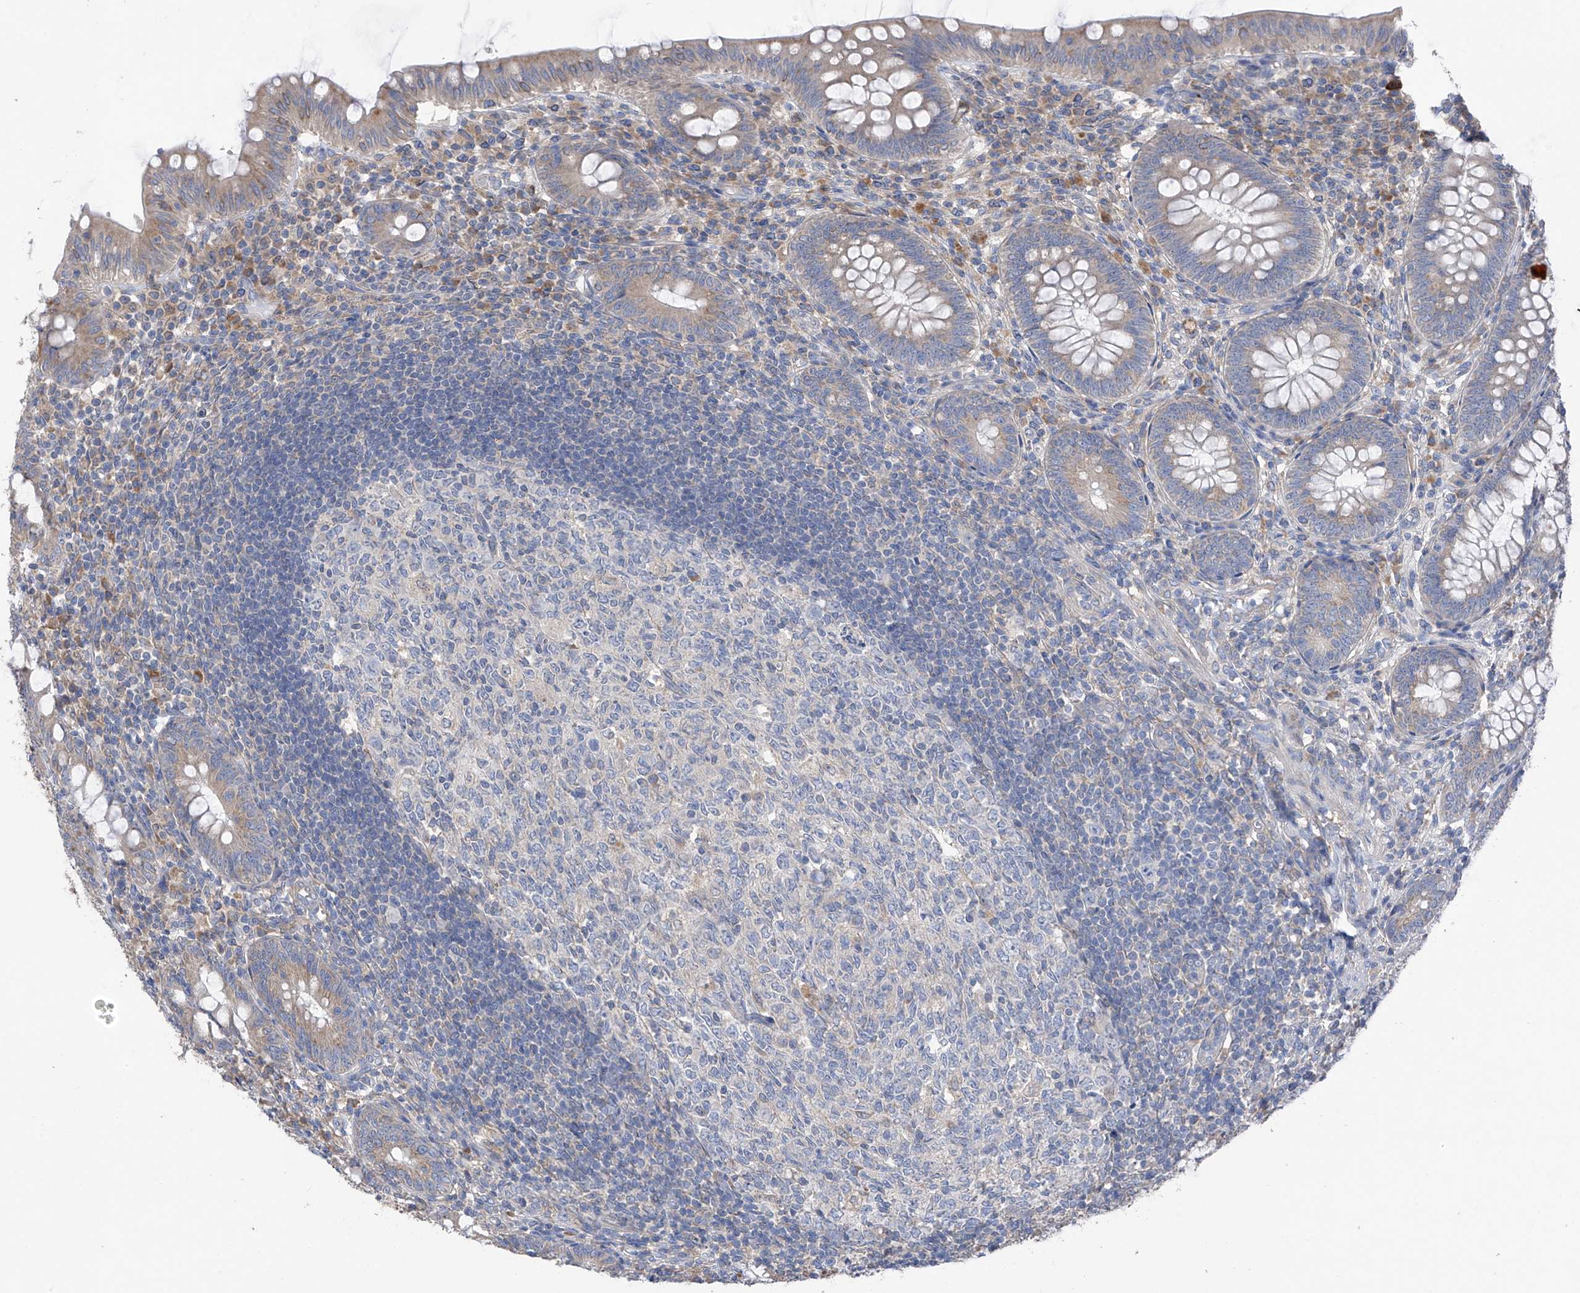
{"staining": {"intensity": "weak", "quantity": "<25%", "location": "cytoplasmic/membranous"}, "tissue": "appendix", "cell_type": "Glandular cells", "image_type": "normal", "snomed": [{"axis": "morphology", "description": "Normal tissue, NOS"}, {"axis": "topography", "description": "Appendix"}], "caption": "DAB (3,3'-diaminobenzidine) immunohistochemical staining of benign human appendix exhibits no significant expression in glandular cells.", "gene": "GALNTL6", "patient": {"sex": "male", "age": 14}}